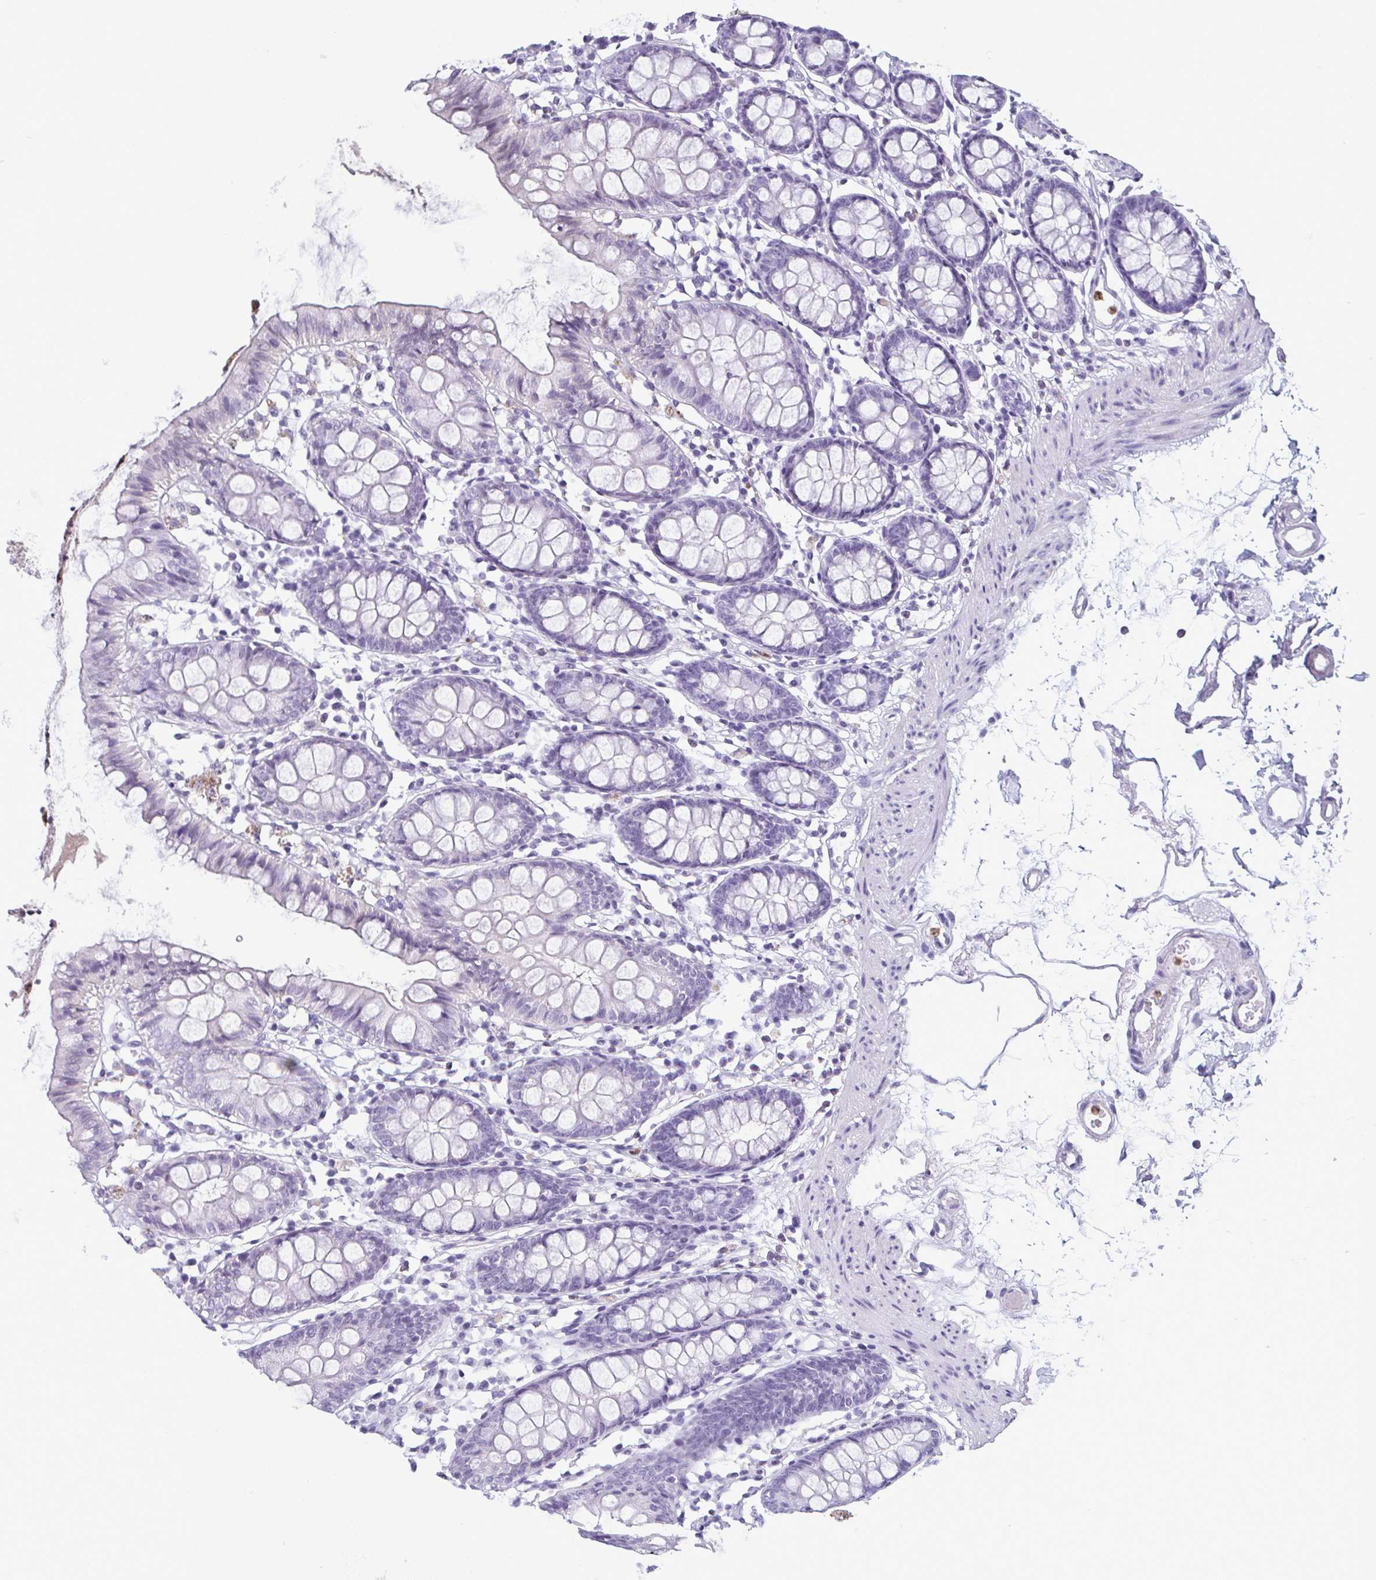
{"staining": {"intensity": "negative", "quantity": "none", "location": "none"}, "tissue": "colon", "cell_type": "Endothelial cells", "image_type": "normal", "snomed": [{"axis": "morphology", "description": "Normal tissue, NOS"}, {"axis": "topography", "description": "Colon"}], "caption": "There is no significant positivity in endothelial cells of colon. Brightfield microscopy of immunohistochemistry (IHC) stained with DAB (brown) and hematoxylin (blue), captured at high magnification.", "gene": "CDA", "patient": {"sex": "female", "age": 84}}